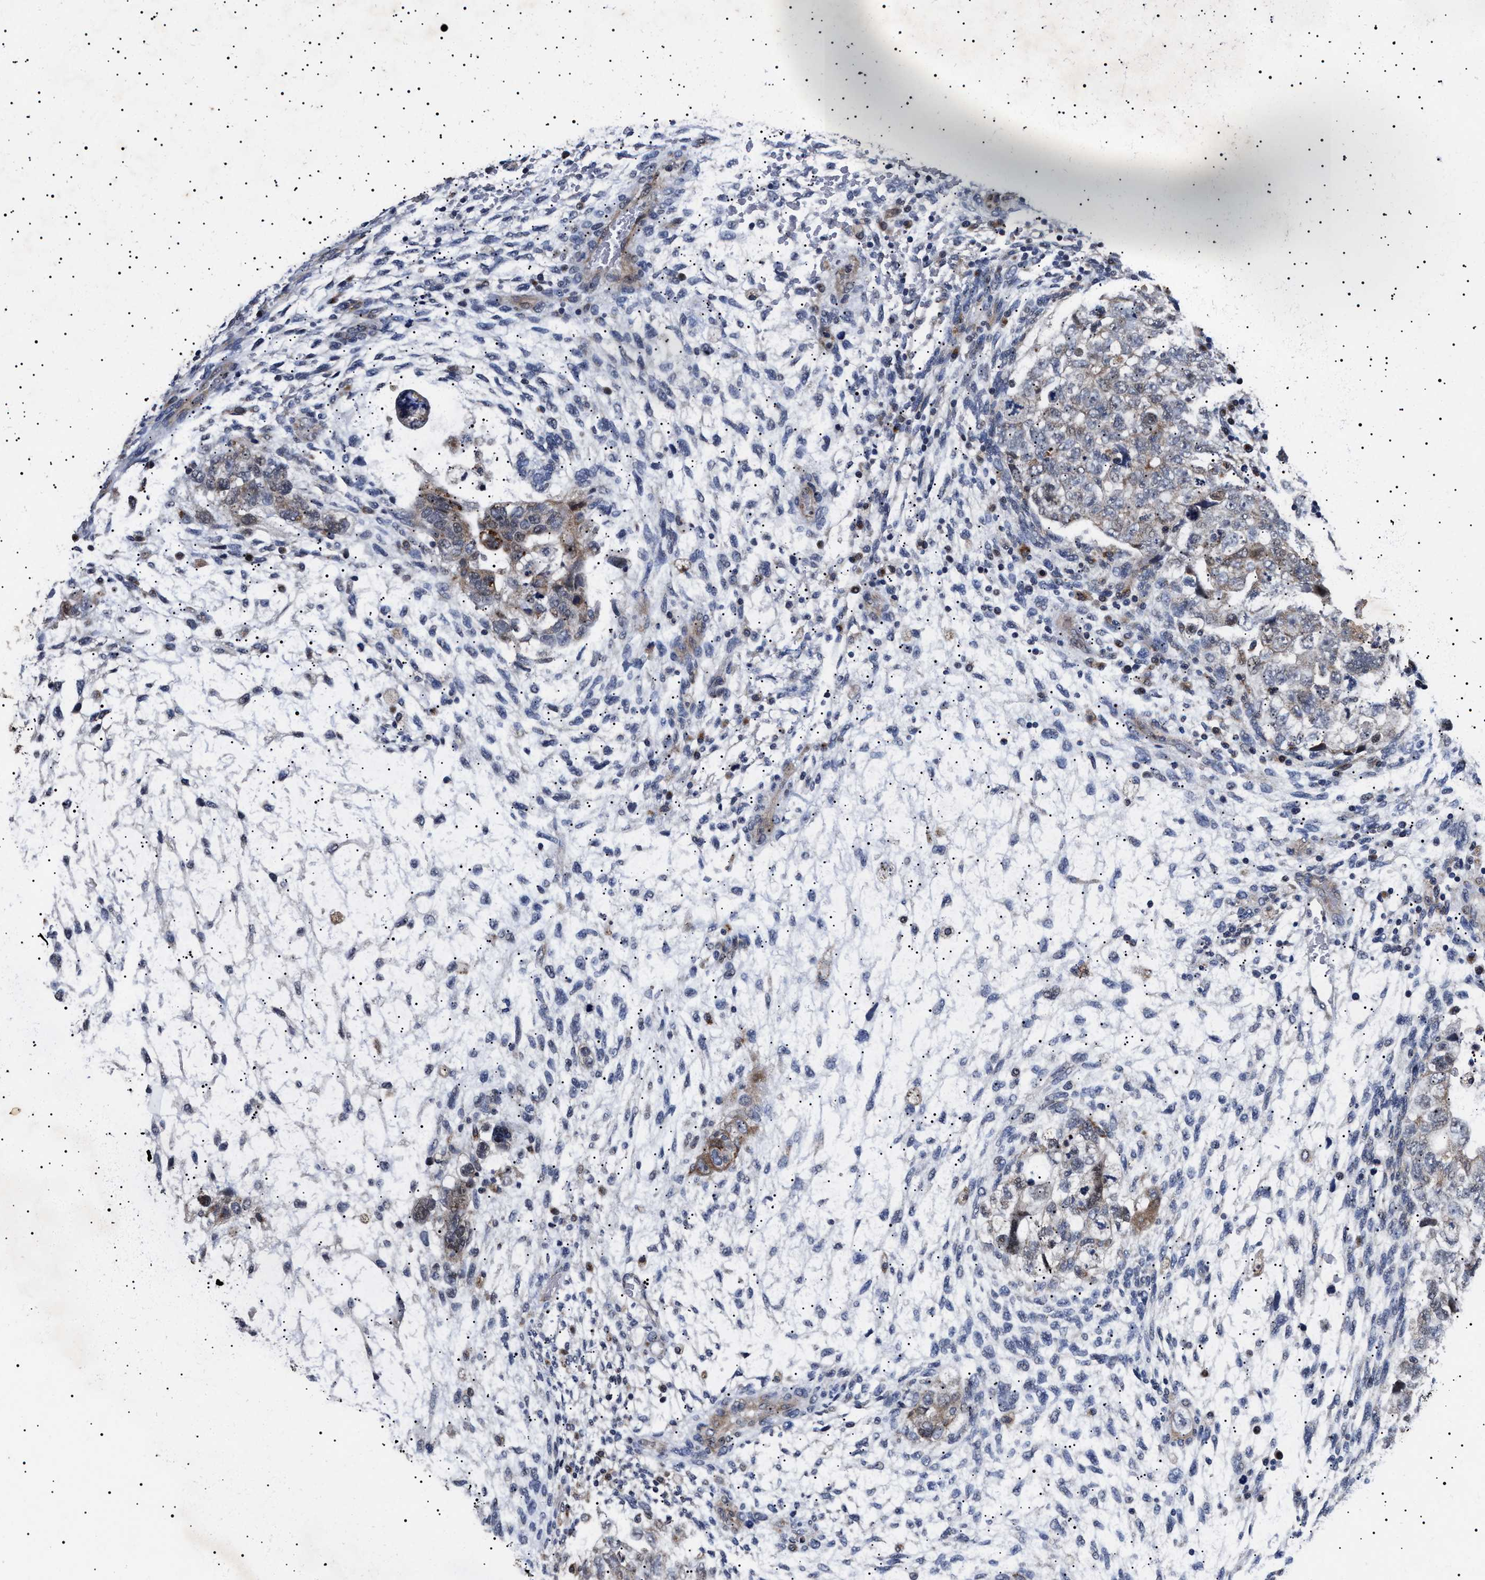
{"staining": {"intensity": "negative", "quantity": "none", "location": "none"}, "tissue": "testis cancer", "cell_type": "Tumor cells", "image_type": "cancer", "snomed": [{"axis": "morphology", "description": "Carcinoma, Embryonal, NOS"}, {"axis": "topography", "description": "Testis"}], "caption": "The immunohistochemistry (IHC) micrograph has no significant staining in tumor cells of testis embryonal carcinoma tissue.", "gene": "RAB34", "patient": {"sex": "male", "age": 36}}